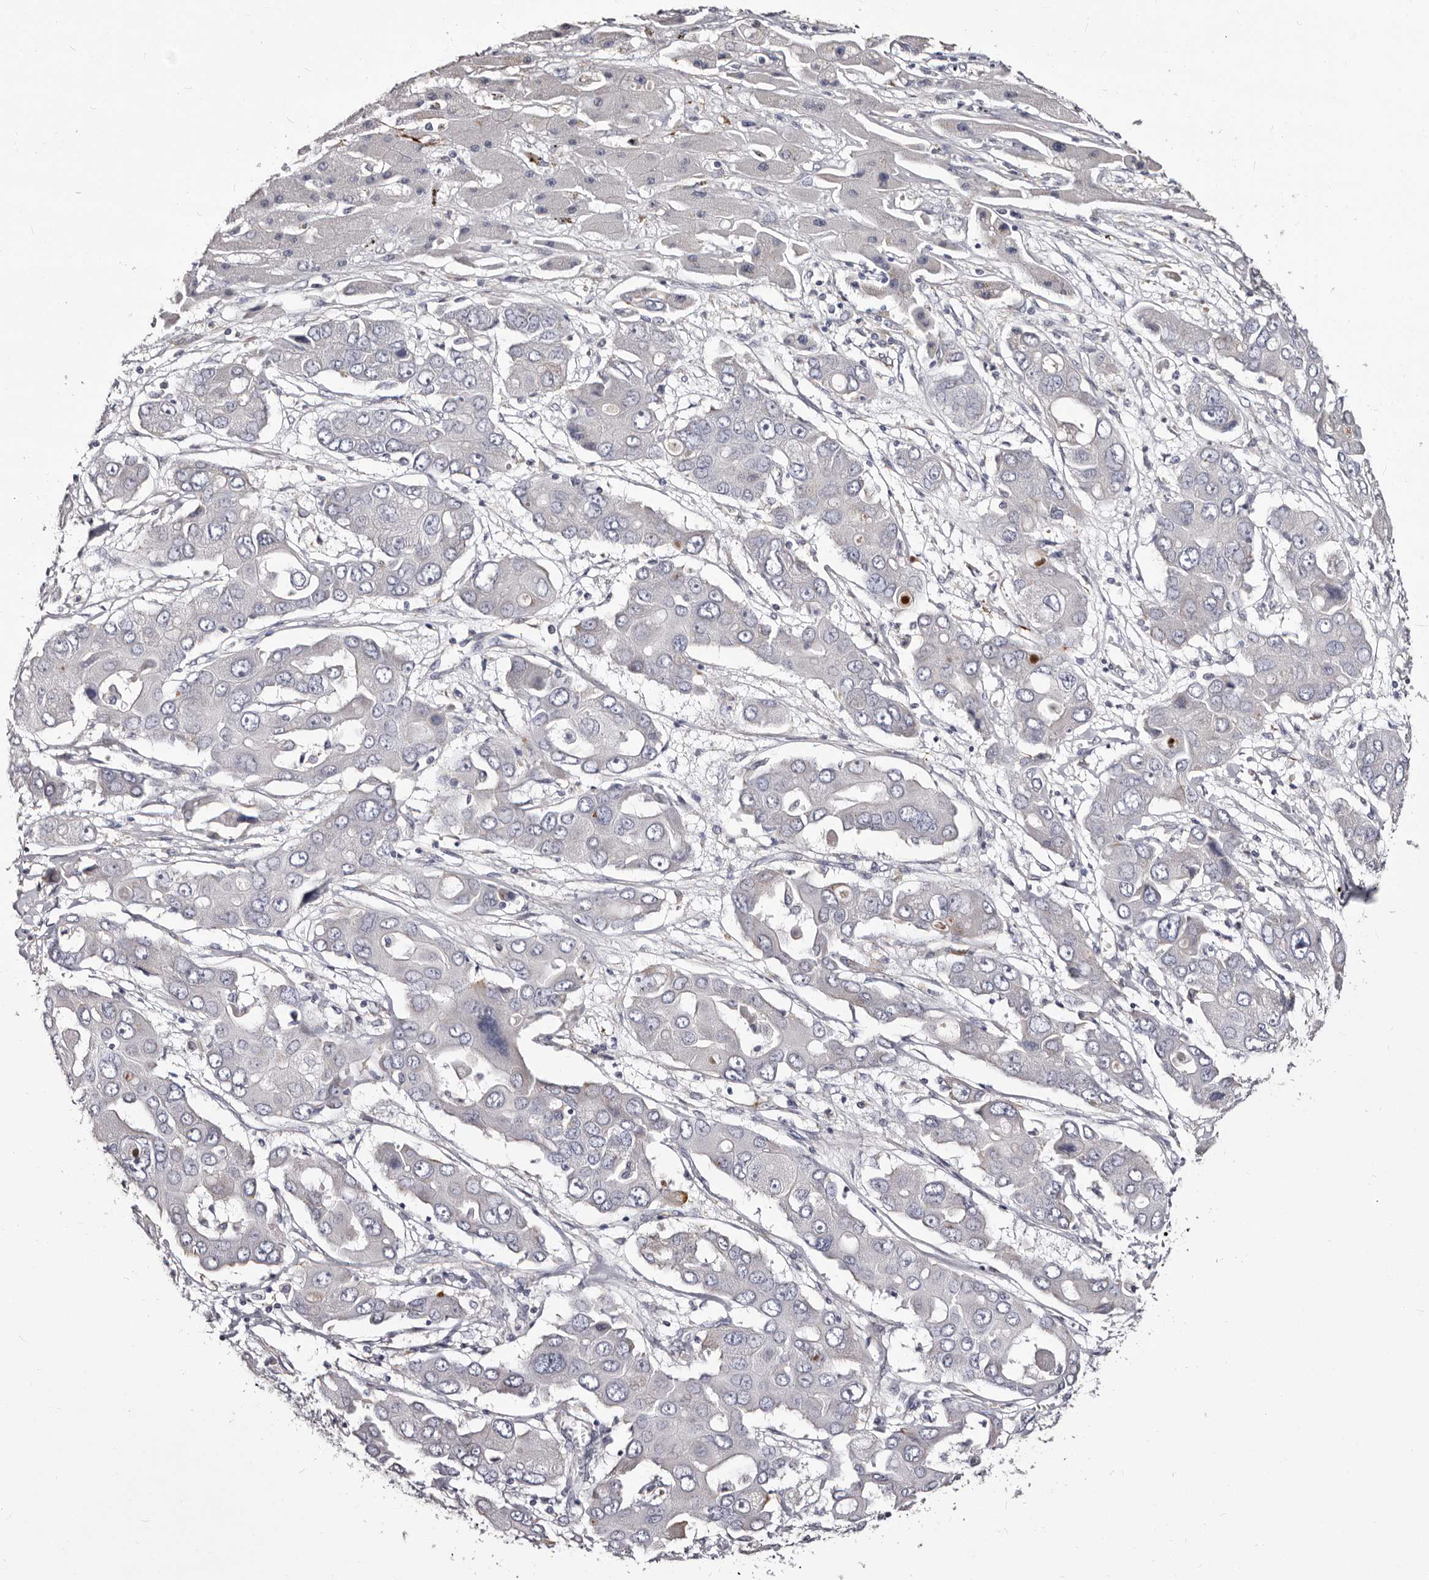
{"staining": {"intensity": "negative", "quantity": "none", "location": "none"}, "tissue": "liver cancer", "cell_type": "Tumor cells", "image_type": "cancer", "snomed": [{"axis": "morphology", "description": "Cholangiocarcinoma"}, {"axis": "topography", "description": "Liver"}], "caption": "A high-resolution micrograph shows IHC staining of liver cholangiocarcinoma, which shows no significant positivity in tumor cells.", "gene": "AUNIP", "patient": {"sex": "male", "age": 67}}